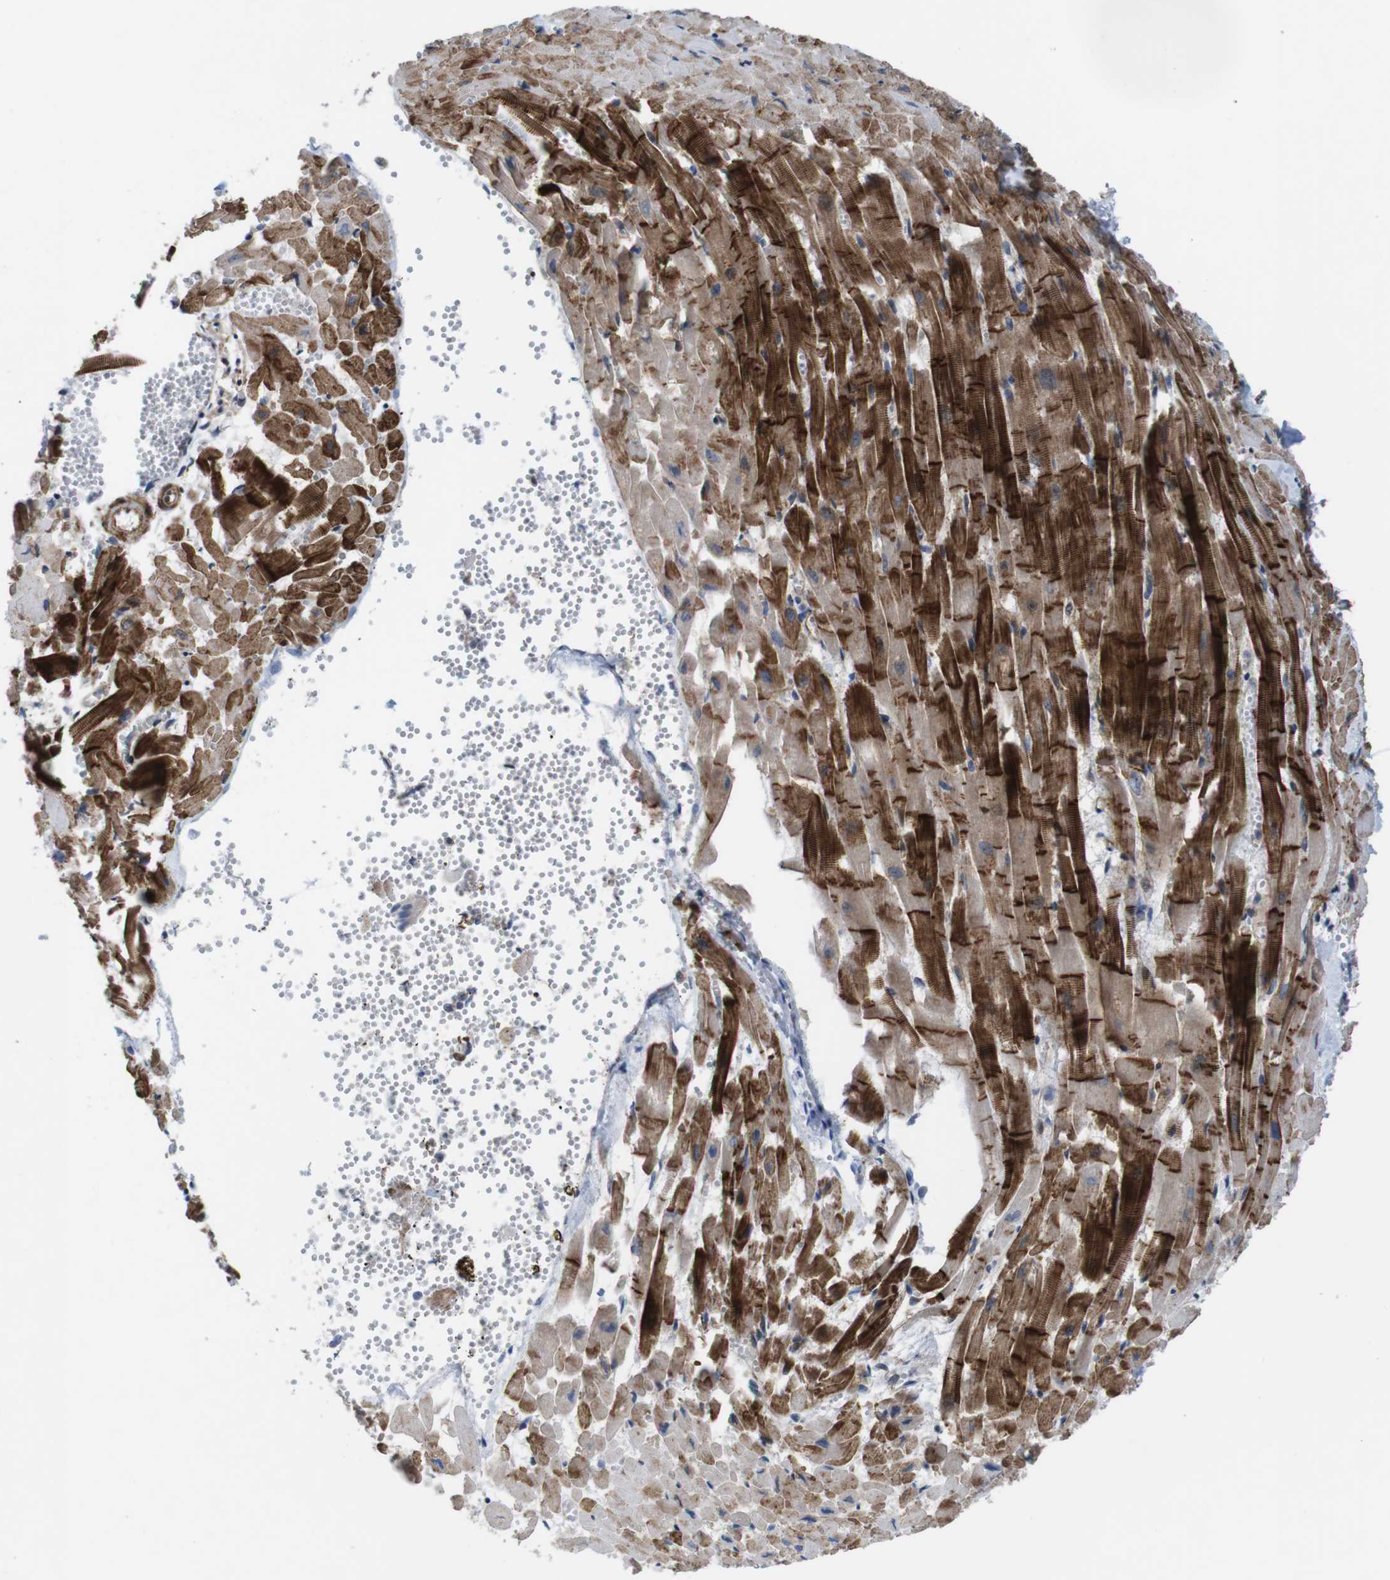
{"staining": {"intensity": "strong", "quantity": ">75%", "location": "cytoplasmic/membranous"}, "tissue": "heart muscle", "cell_type": "Cardiomyocytes", "image_type": "normal", "snomed": [{"axis": "morphology", "description": "Normal tissue, NOS"}, {"axis": "topography", "description": "Heart"}], "caption": "Immunohistochemical staining of normal human heart muscle demonstrates high levels of strong cytoplasmic/membranous staining in about >75% of cardiomyocytes.", "gene": "PTGER4", "patient": {"sex": "female", "age": 19}}